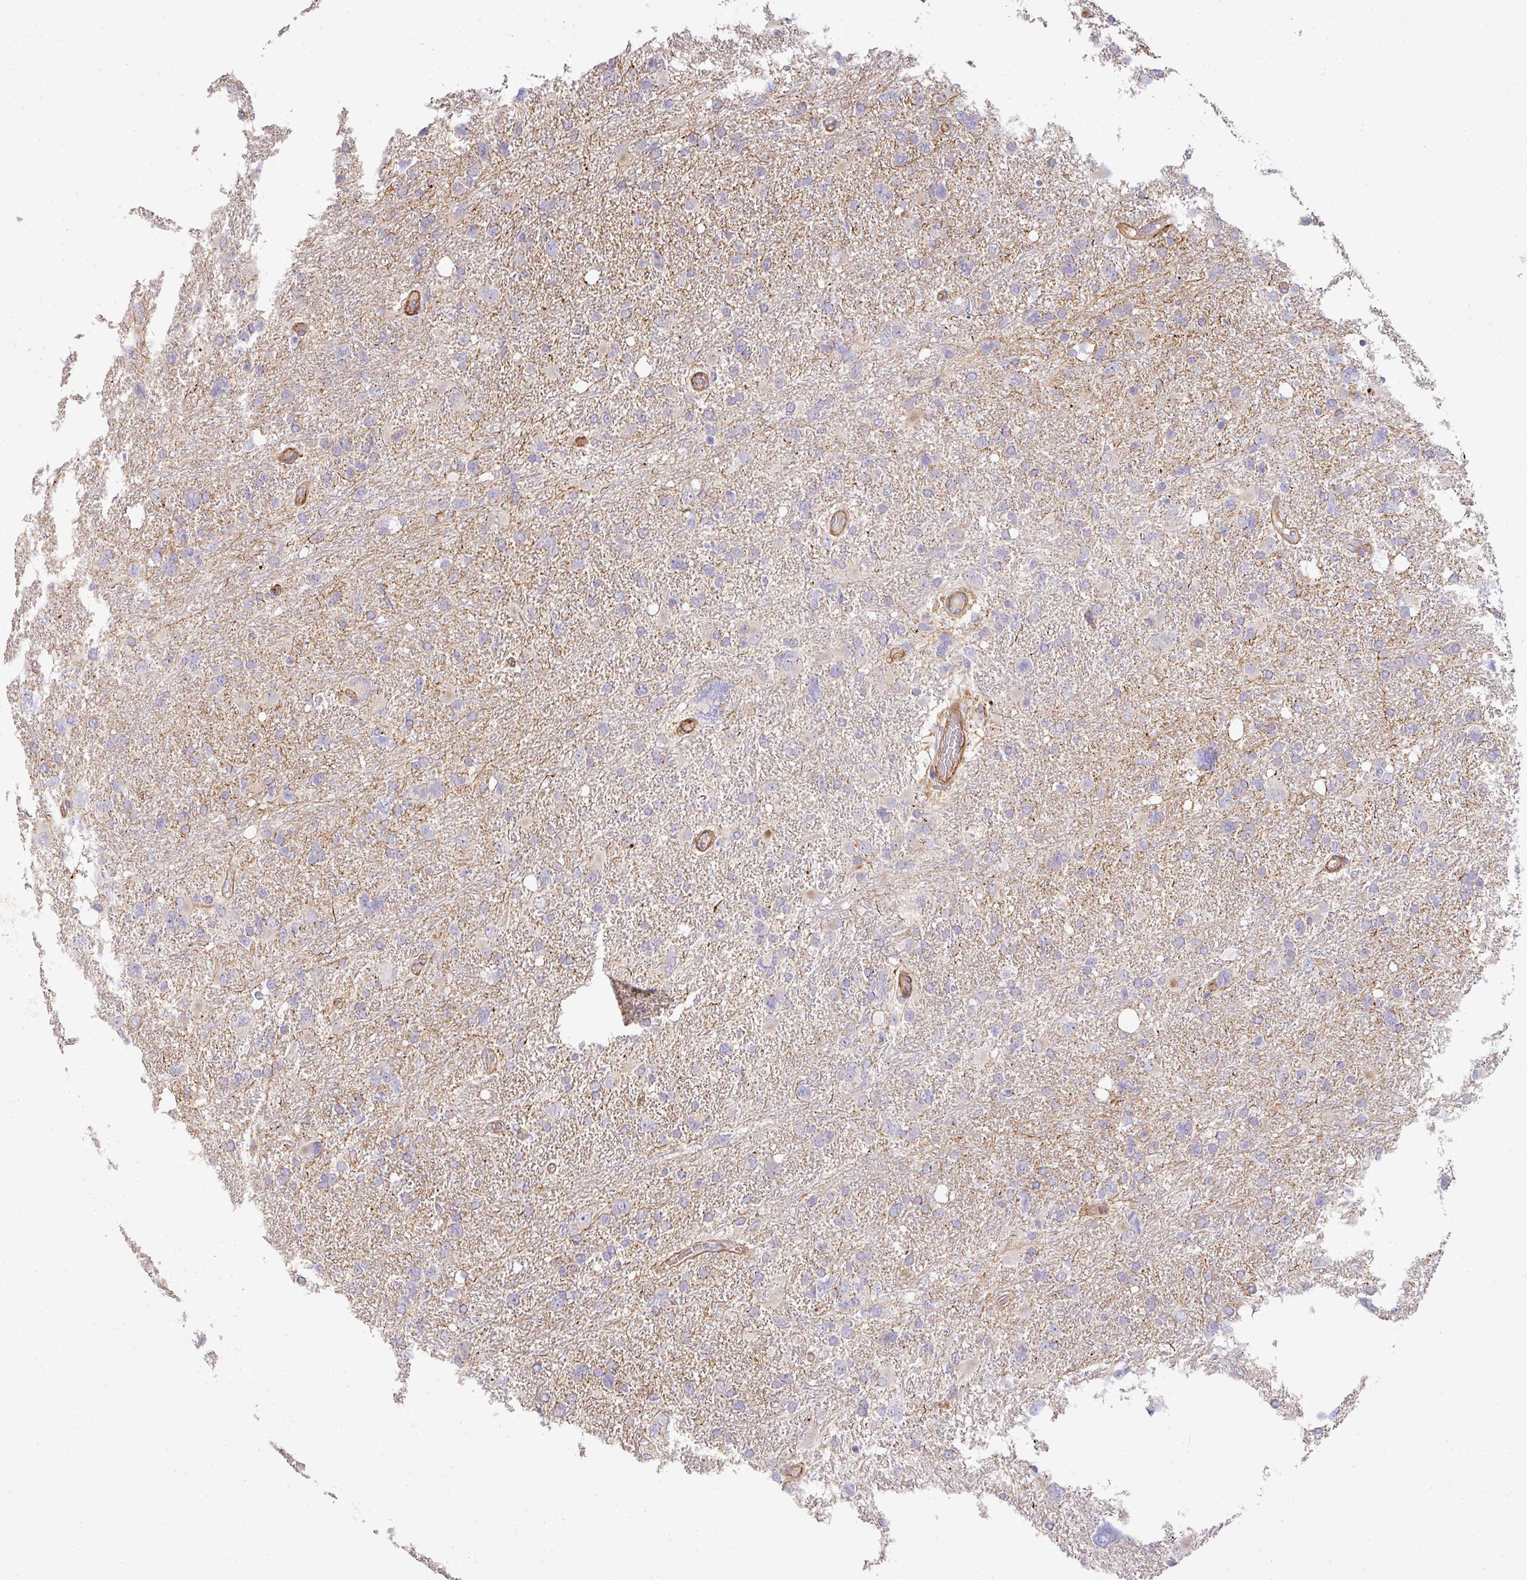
{"staining": {"intensity": "negative", "quantity": "none", "location": "none"}, "tissue": "glioma", "cell_type": "Tumor cells", "image_type": "cancer", "snomed": [{"axis": "morphology", "description": "Glioma, malignant, High grade"}, {"axis": "topography", "description": "Brain"}], "caption": "Immunohistochemical staining of glioma displays no significant staining in tumor cells.", "gene": "PCDH1", "patient": {"sex": "male", "age": 61}}